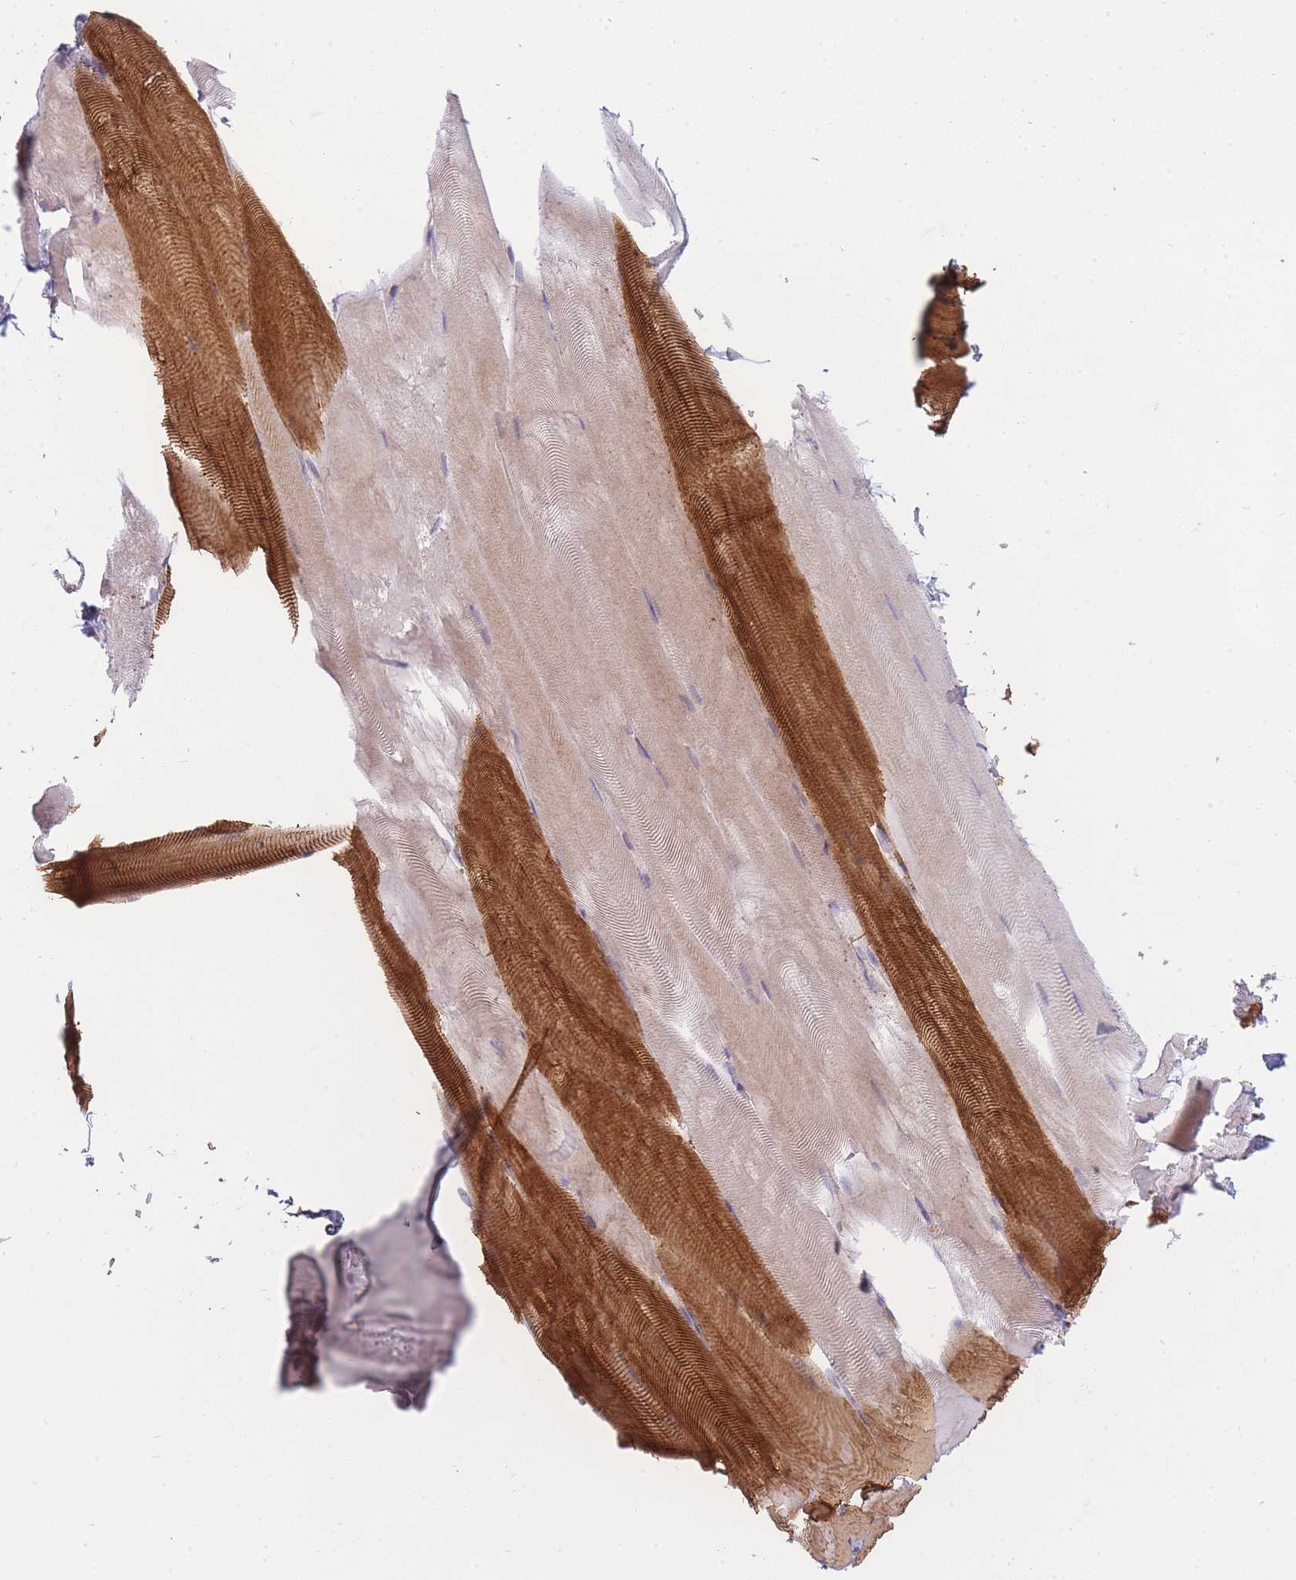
{"staining": {"intensity": "moderate", "quantity": "<25%", "location": "cytoplasmic/membranous"}, "tissue": "skeletal muscle", "cell_type": "Myocytes", "image_type": "normal", "snomed": [{"axis": "morphology", "description": "Normal tissue, NOS"}, {"axis": "topography", "description": "Skeletal muscle"}], "caption": "A brown stain labels moderate cytoplasmic/membranous expression of a protein in myocytes of benign human skeletal muscle.", "gene": "PFDN6", "patient": {"sex": "female", "age": 64}}